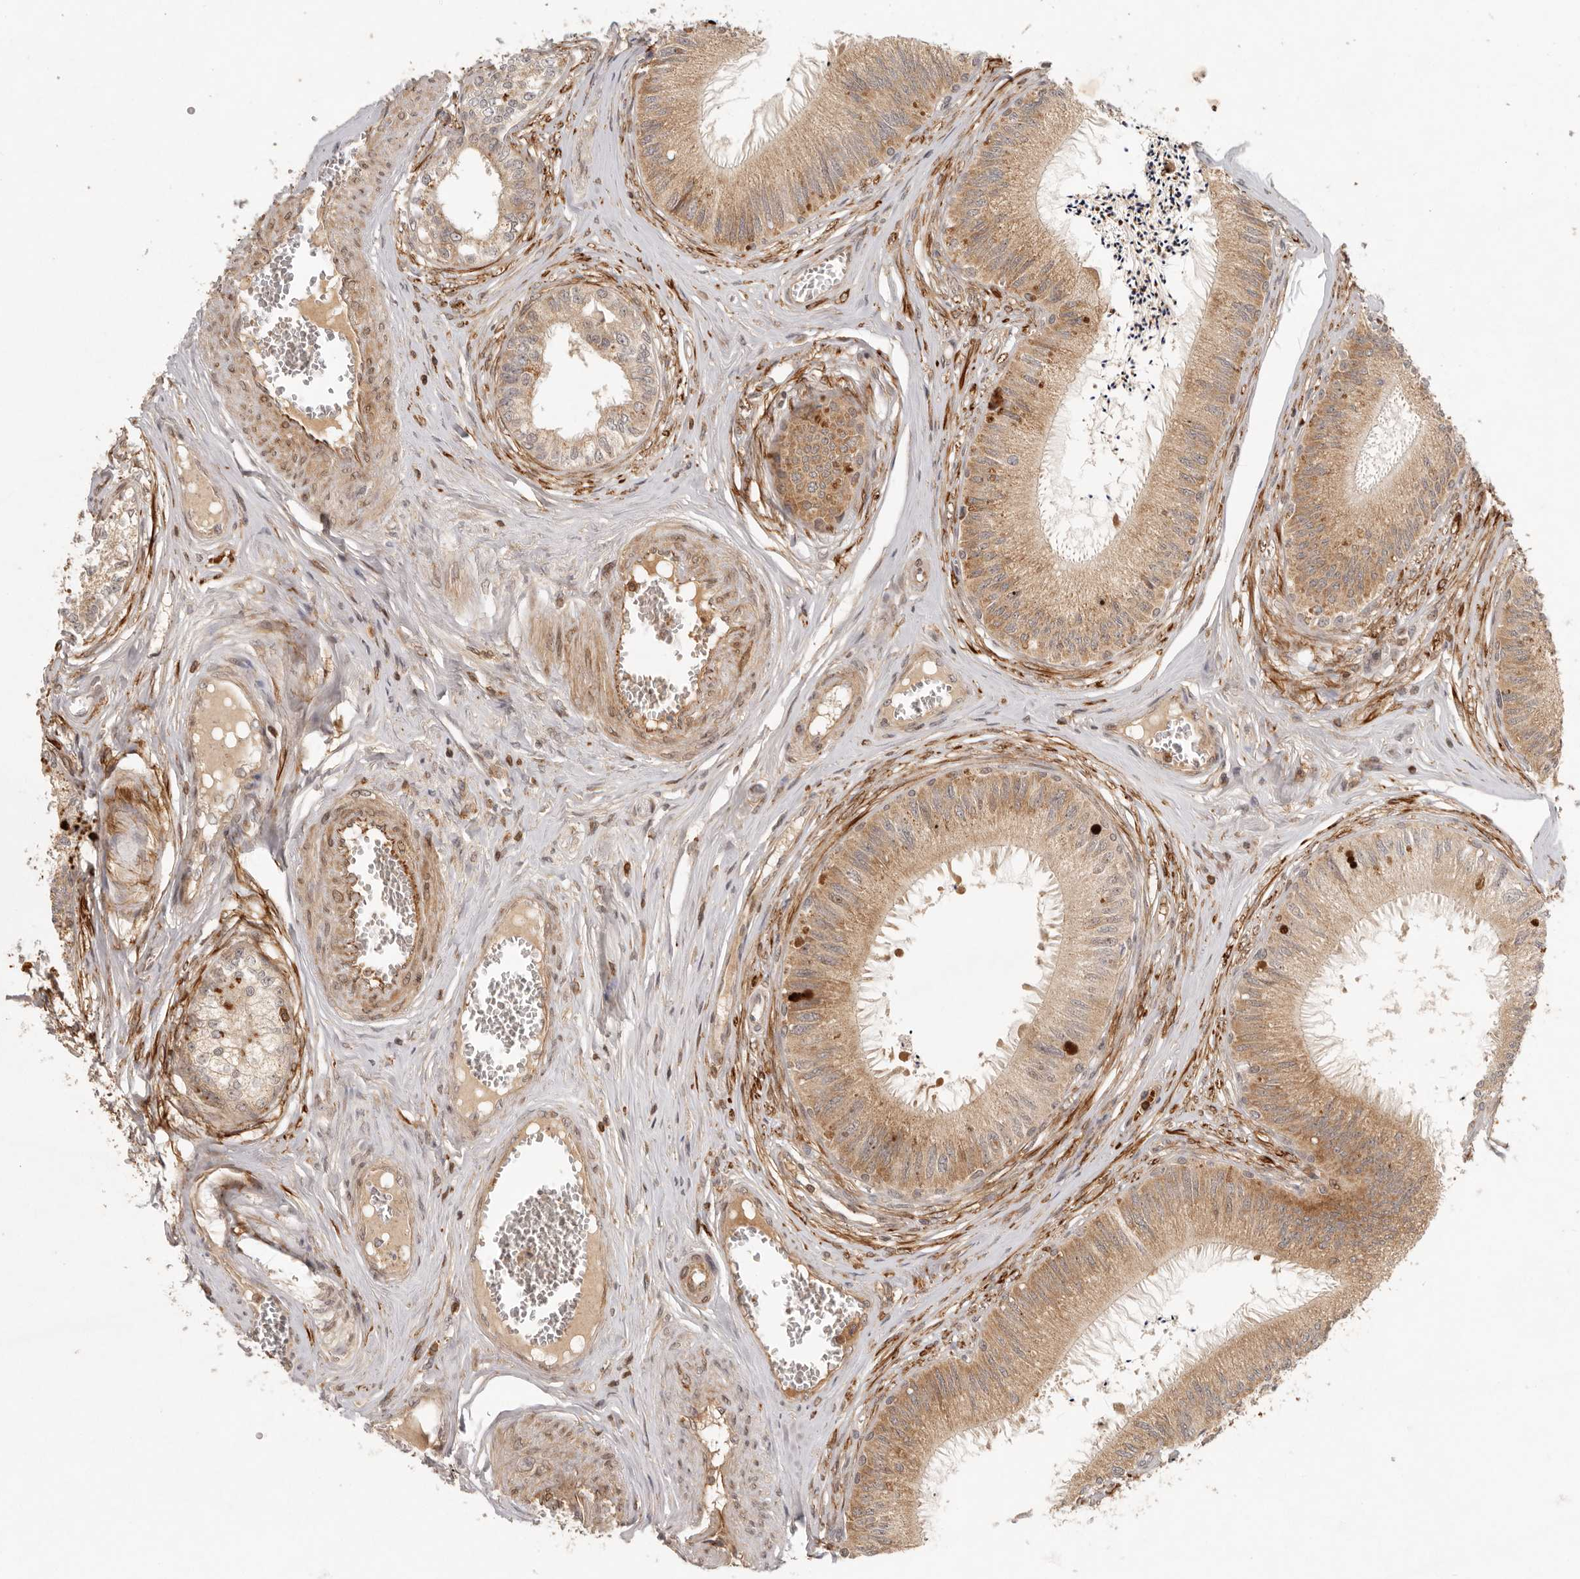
{"staining": {"intensity": "moderate", "quantity": ">75%", "location": "cytoplasmic/membranous,nuclear"}, "tissue": "epididymis", "cell_type": "Glandular cells", "image_type": "normal", "snomed": [{"axis": "morphology", "description": "Normal tissue, NOS"}, {"axis": "topography", "description": "Epididymis"}], "caption": "IHC histopathology image of normal epididymis: human epididymis stained using immunohistochemistry (IHC) demonstrates medium levels of moderate protein expression localized specifically in the cytoplasmic/membranous,nuclear of glandular cells, appearing as a cytoplasmic/membranous,nuclear brown color.", "gene": "AHDC1", "patient": {"sex": "male", "age": 79}}